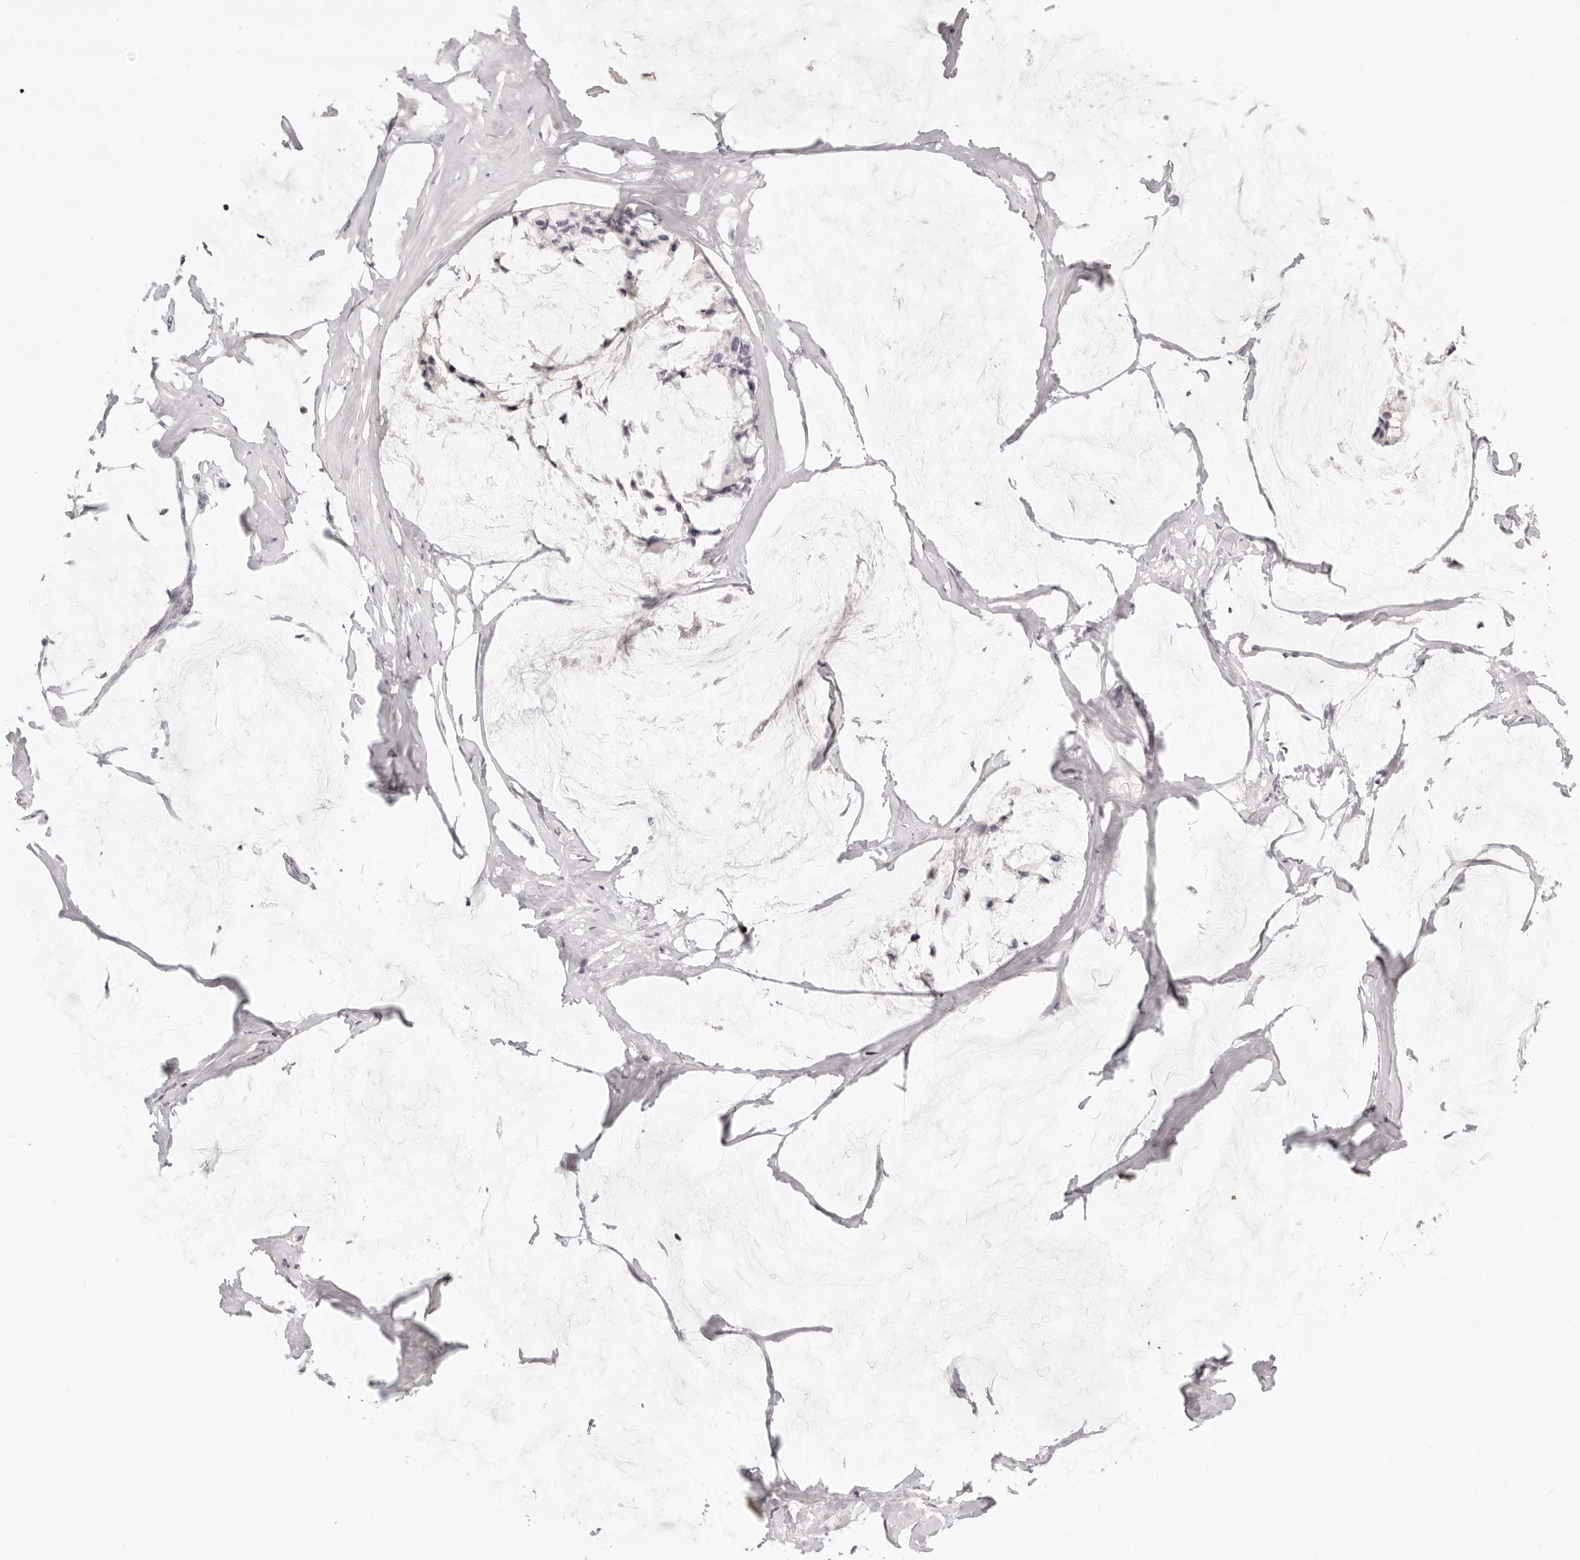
{"staining": {"intensity": "negative", "quantity": "none", "location": "none"}, "tissue": "ovarian cancer", "cell_type": "Tumor cells", "image_type": "cancer", "snomed": [{"axis": "morphology", "description": "Cystadenocarcinoma, mucinous, NOS"}, {"axis": "topography", "description": "Ovary"}], "caption": "A micrograph of mucinous cystadenocarcinoma (ovarian) stained for a protein demonstrates no brown staining in tumor cells.", "gene": "FABP1", "patient": {"sex": "female", "age": 39}}